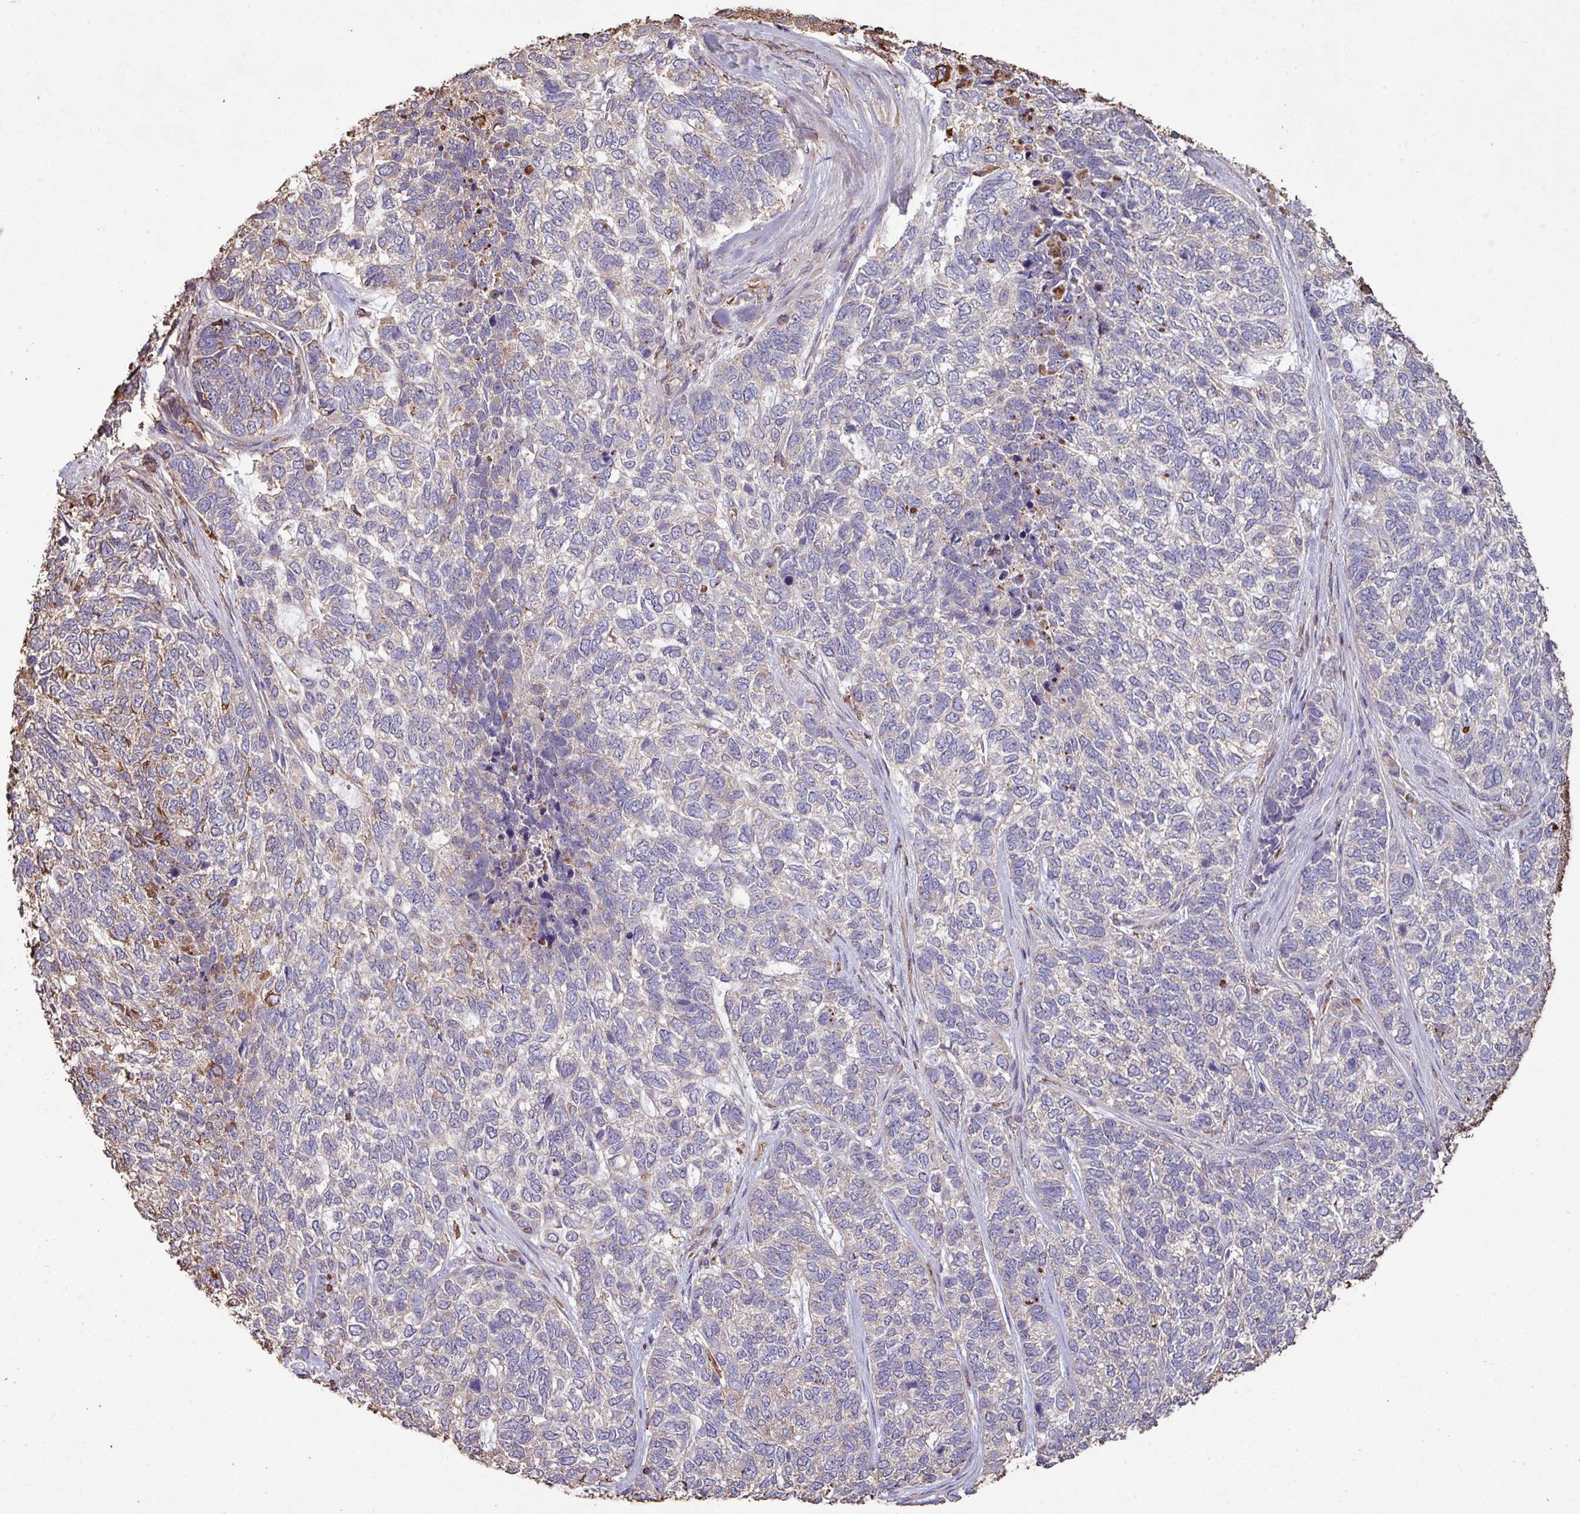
{"staining": {"intensity": "negative", "quantity": "none", "location": "none"}, "tissue": "skin cancer", "cell_type": "Tumor cells", "image_type": "cancer", "snomed": [{"axis": "morphology", "description": "Basal cell carcinoma"}, {"axis": "topography", "description": "Skin"}], "caption": "This is a photomicrograph of immunohistochemistry (IHC) staining of skin basal cell carcinoma, which shows no expression in tumor cells. Brightfield microscopy of immunohistochemistry stained with DAB (3,3'-diaminobenzidine) (brown) and hematoxylin (blue), captured at high magnification.", "gene": "CAMK2B", "patient": {"sex": "female", "age": 65}}